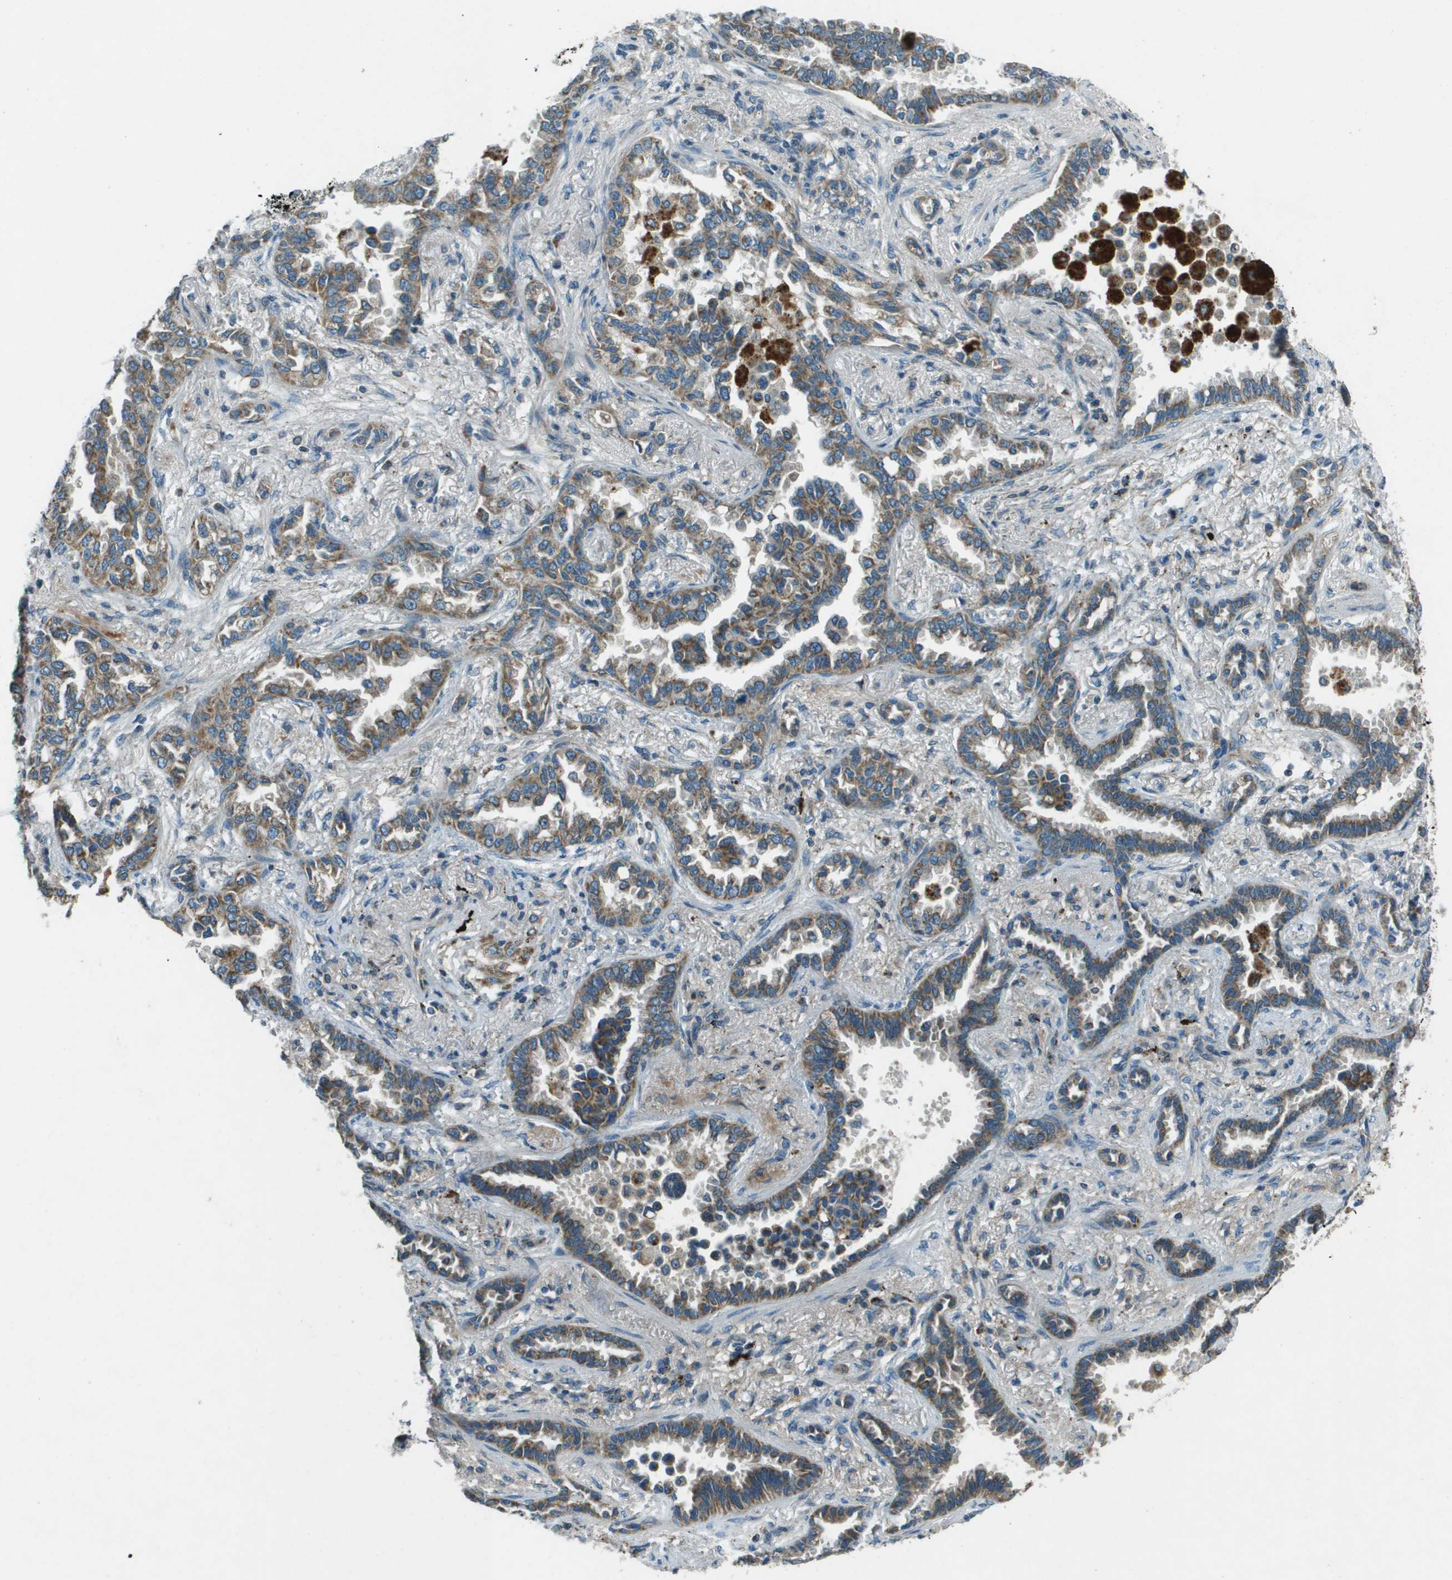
{"staining": {"intensity": "moderate", "quantity": ">75%", "location": "cytoplasmic/membranous"}, "tissue": "lung cancer", "cell_type": "Tumor cells", "image_type": "cancer", "snomed": [{"axis": "morphology", "description": "Normal tissue, NOS"}, {"axis": "morphology", "description": "Adenocarcinoma, NOS"}, {"axis": "topography", "description": "Lung"}], "caption": "A brown stain shows moderate cytoplasmic/membranous expression of a protein in human lung cancer (adenocarcinoma) tumor cells.", "gene": "MIGA1", "patient": {"sex": "male", "age": 59}}